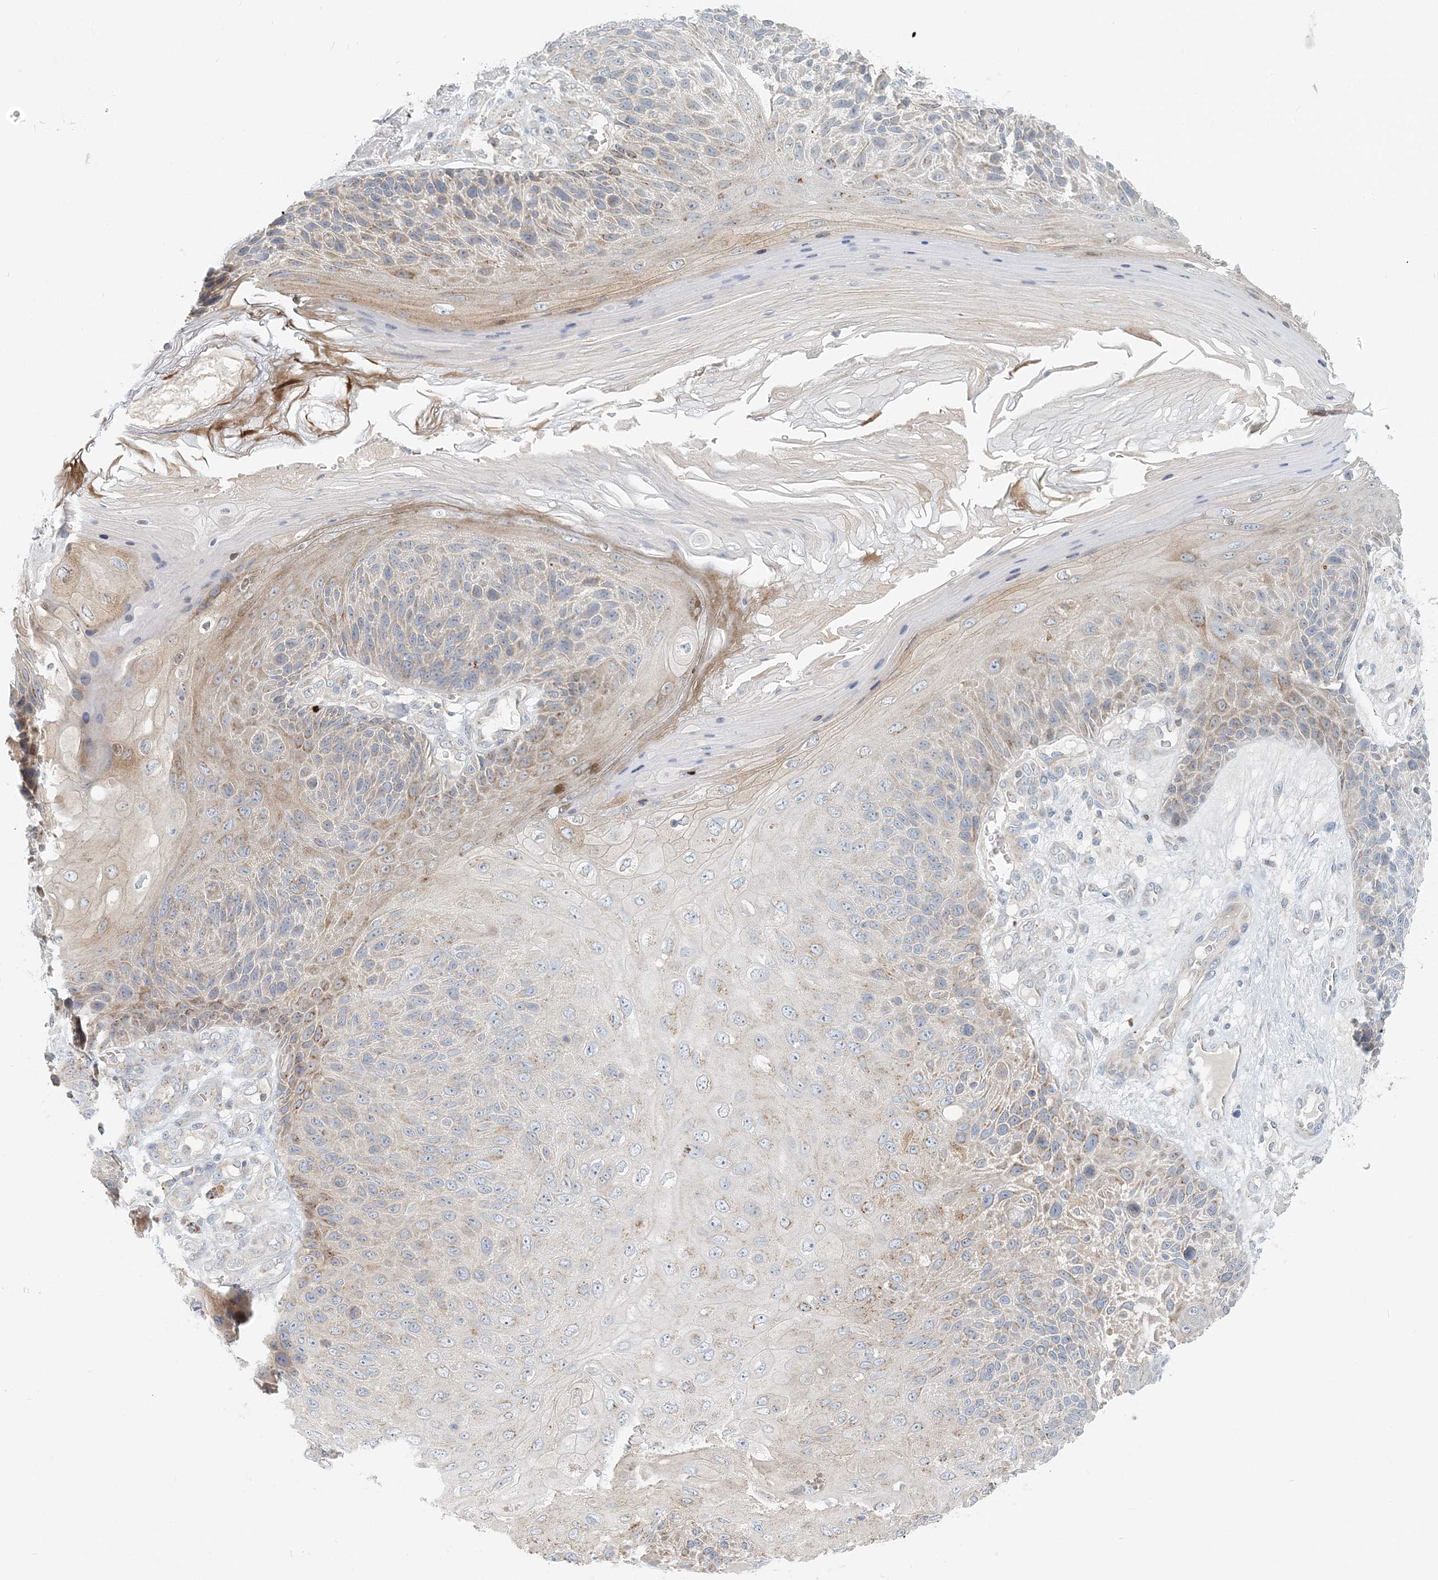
{"staining": {"intensity": "weak", "quantity": "25%-75%", "location": "cytoplasmic/membranous"}, "tissue": "skin cancer", "cell_type": "Tumor cells", "image_type": "cancer", "snomed": [{"axis": "morphology", "description": "Squamous cell carcinoma, NOS"}, {"axis": "topography", "description": "Skin"}], "caption": "A low amount of weak cytoplasmic/membranous positivity is seen in about 25%-75% of tumor cells in skin squamous cell carcinoma tissue. (Brightfield microscopy of DAB IHC at high magnification).", "gene": "NAA11", "patient": {"sex": "female", "age": 88}}